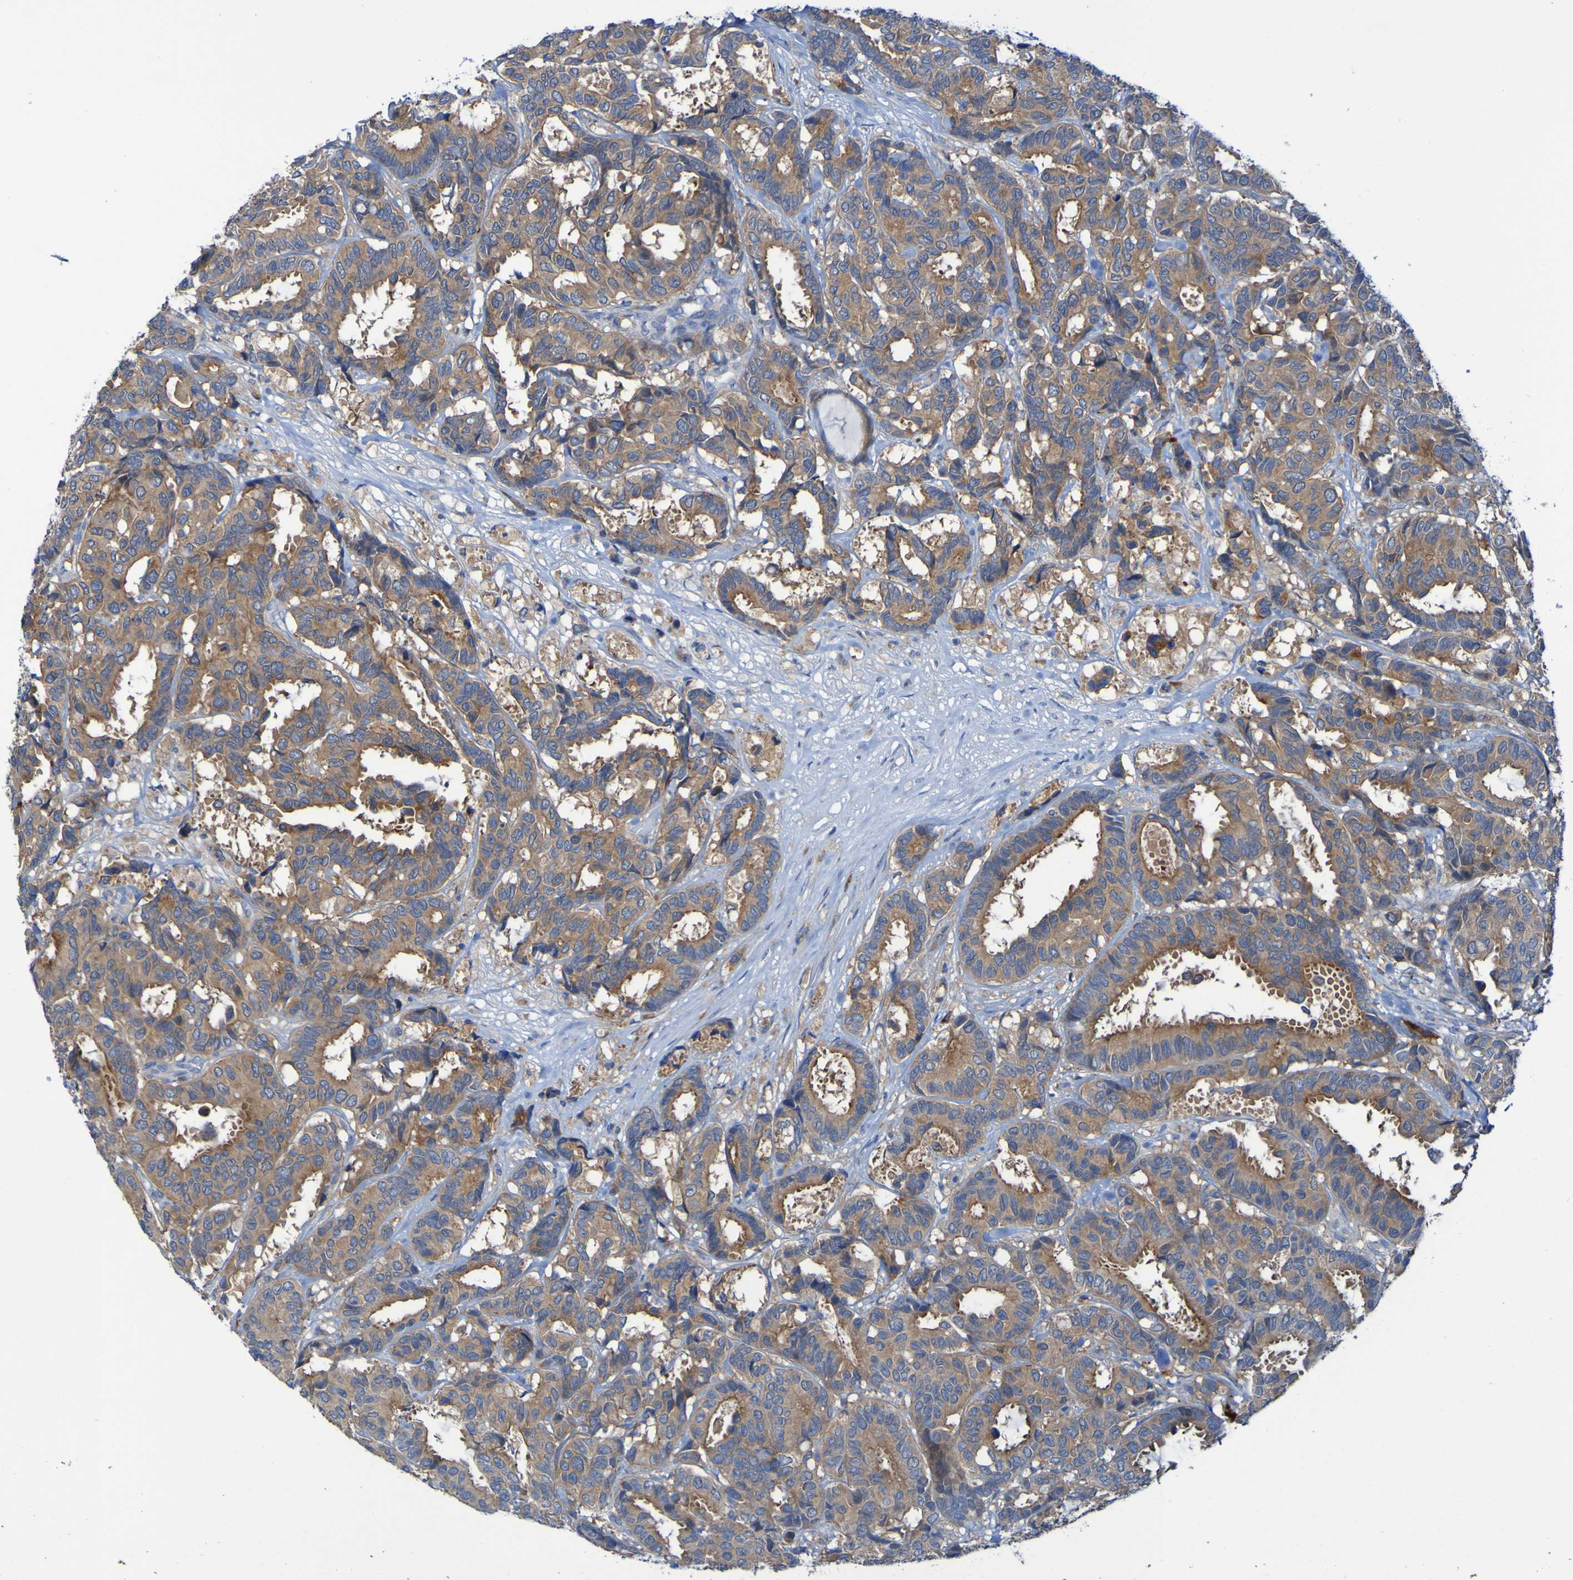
{"staining": {"intensity": "moderate", "quantity": ">75%", "location": "cytoplasmic/membranous"}, "tissue": "breast cancer", "cell_type": "Tumor cells", "image_type": "cancer", "snomed": [{"axis": "morphology", "description": "Duct carcinoma"}, {"axis": "topography", "description": "Breast"}], "caption": "Breast invasive ductal carcinoma stained with a protein marker exhibits moderate staining in tumor cells.", "gene": "ARHGEF16", "patient": {"sex": "female", "age": 87}}